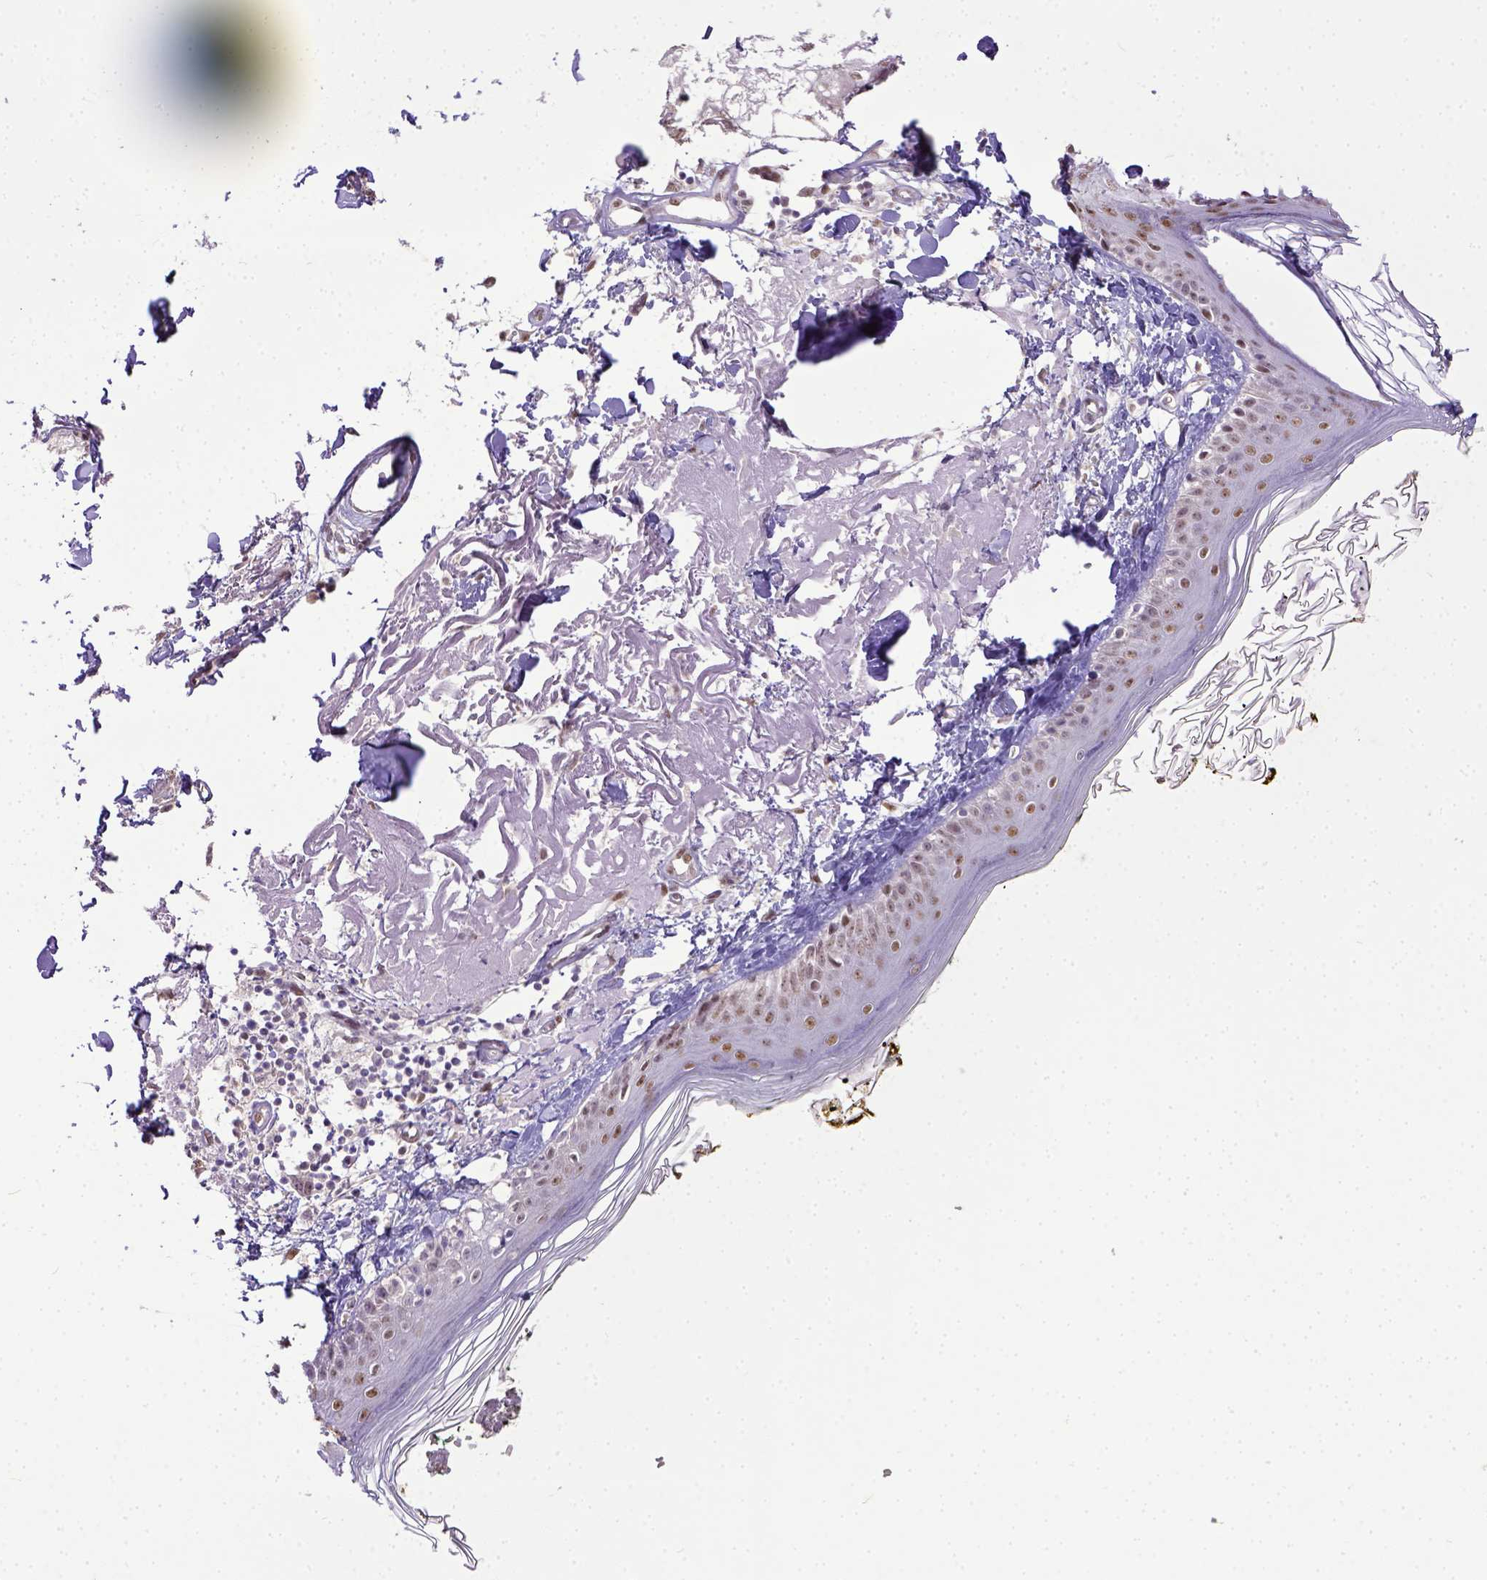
{"staining": {"intensity": "moderate", "quantity": ">75%", "location": "nuclear"}, "tissue": "skin", "cell_type": "Fibroblasts", "image_type": "normal", "snomed": [{"axis": "morphology", "description": "Normal tissue, NOS"}, {"axis": "topography", "description": "Skin"}], "caption": "This image displays benign skin stained with IHC to label a protein in brown. The nuclear of fibroblasts show moderate positivity for the protein. Nuclei are counter-stained blue.", "gene": "ERCC1", "patient": {"sex": "male", "age": 76}}